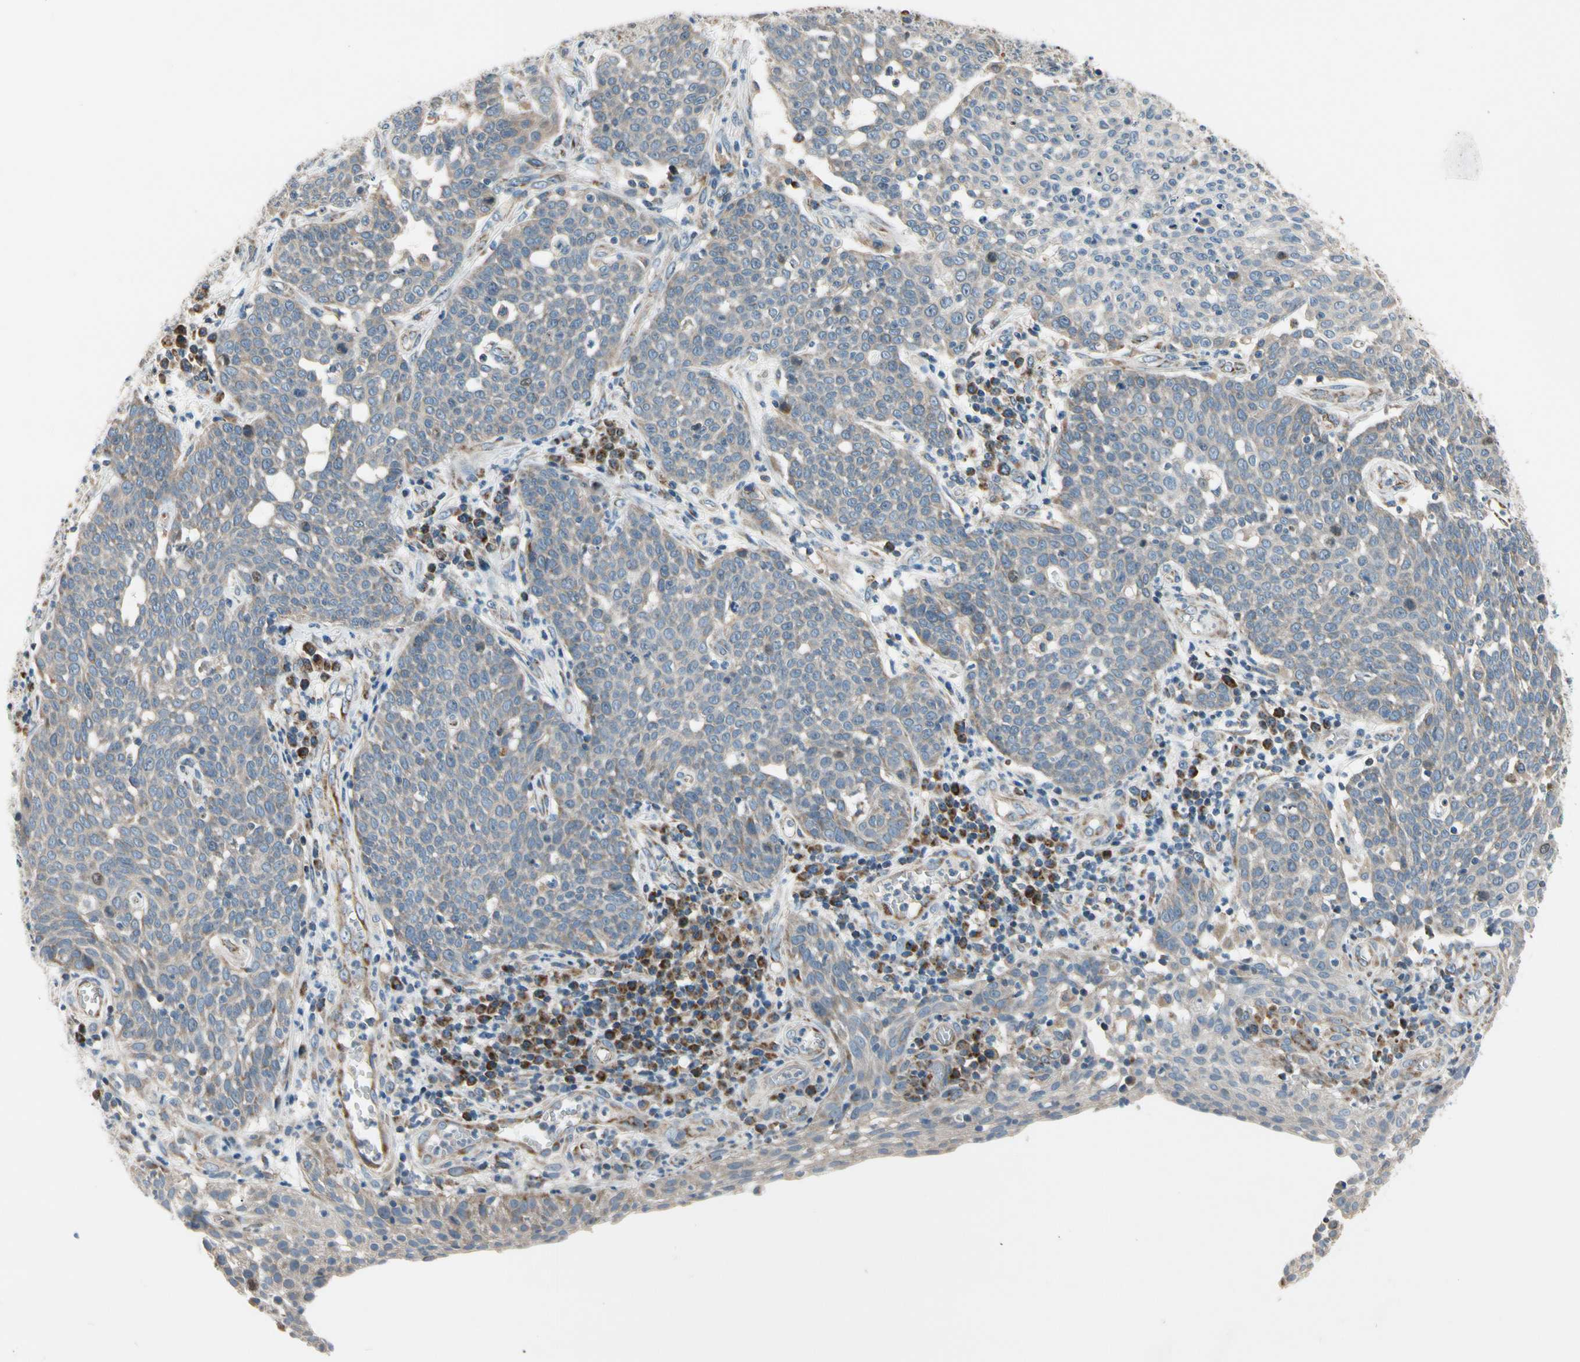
{"staining": {"intensity": "weak", "quantity": ">75%", "location": "cytoplasmic/membranous"}, "tissue": "cervical cancer", "cell_type": "Tumor cells", "image_type": "cancer", "snomed": [{"axis": "morphology", "description": "Squamous cell carcinoma, NOS"}, {"axis": "topography", "description": "Cervix"}], "caption": "Protein positivity by immunohistochemistry demonstrates weak cytoplasmic/membranous staining in approximately >75% of tumor cells in cervical cancer.", "gene": "NPHP3", "patient": {"sex": "female", "age": 34}}